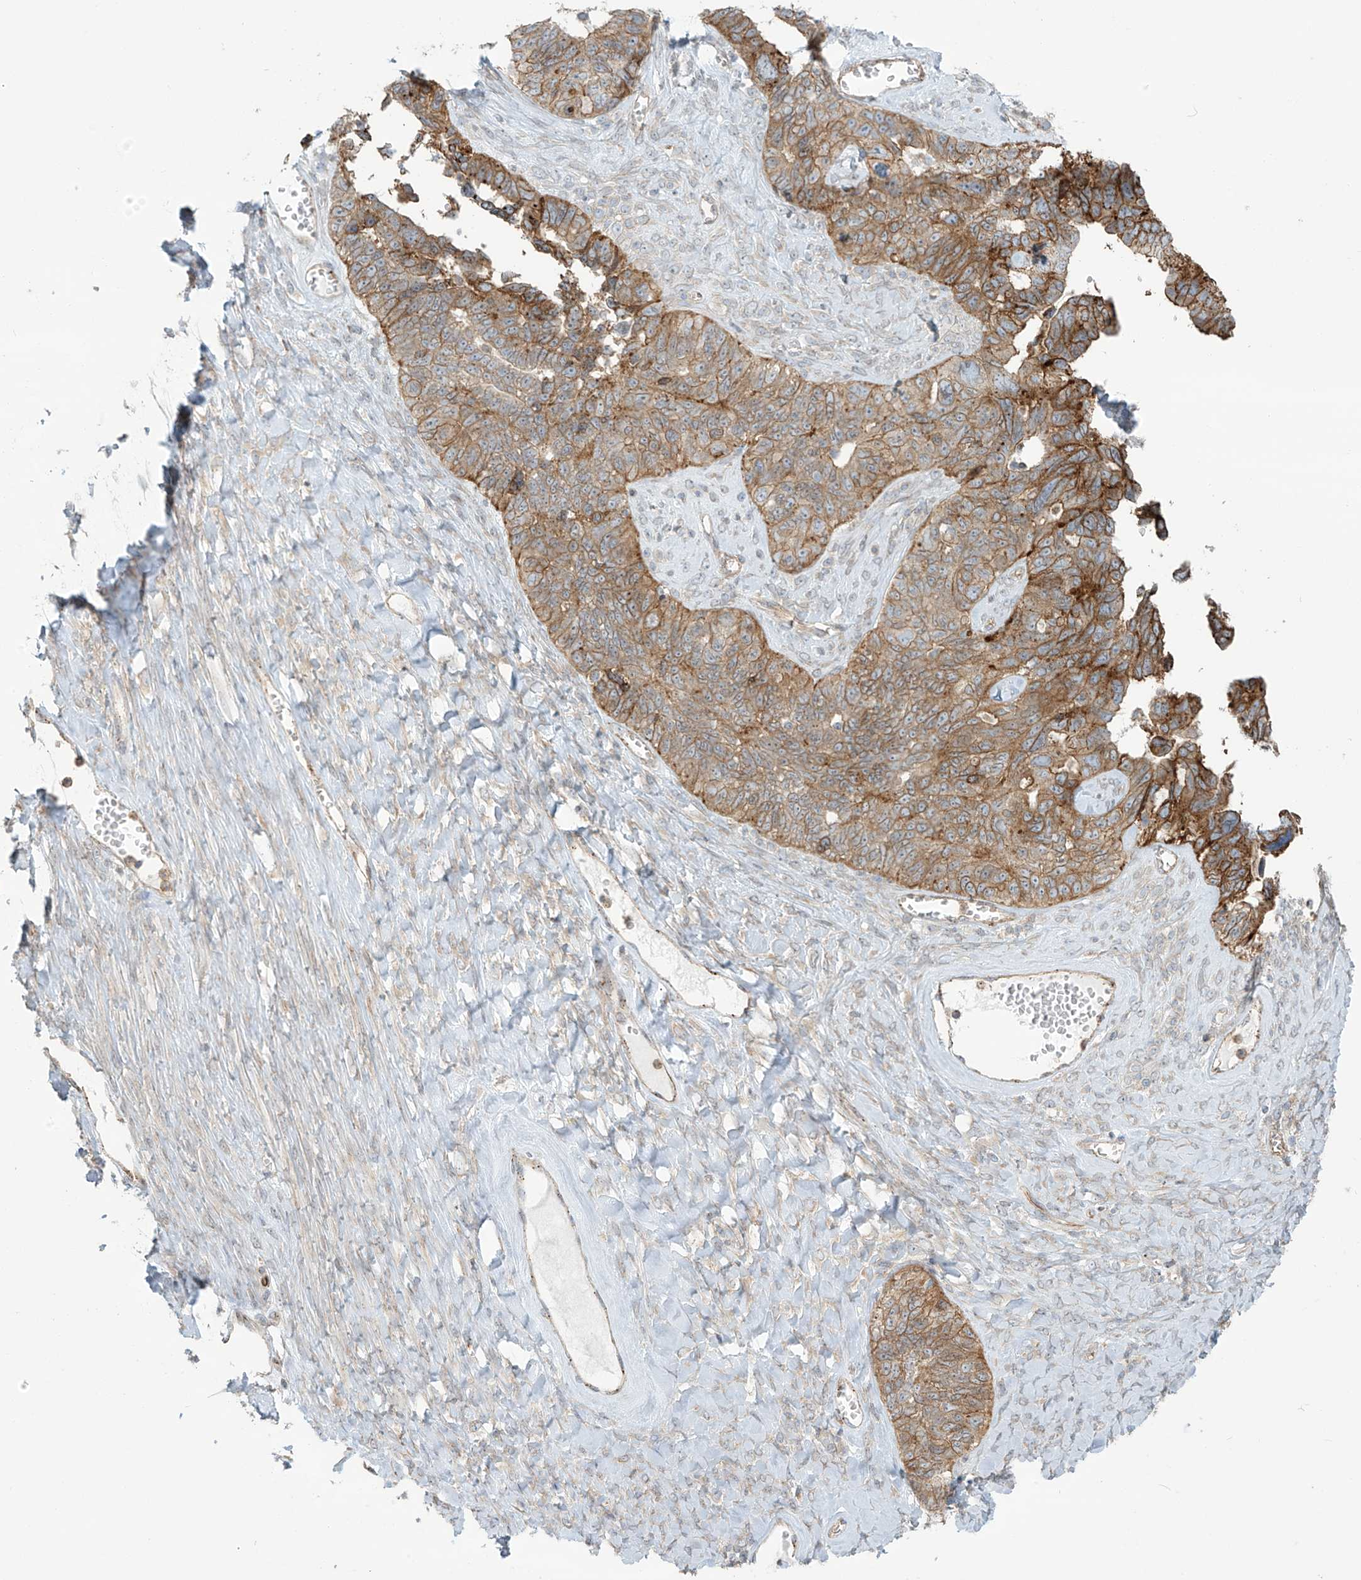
{"staining": {"intensity": "moderate", "quantity": ">75%", "location": "cytoplasmic/membranous"}, "tissue": "ovarian cancer", "cell_type": "Tumor cells", "image_type": "cancer", "snomed": [{"axis": "morphology", "description": "Cystadenocarcinoma, serous, NOS"}, {"axis": "topography", "description": "Ovary"}], "caption": "Immunohistochemical staining of human serous cystadenocarcinoma (ovarian) displays medium levels of moderate cytoplasmic/membranous expression in about >75% of tumor cells. (brown staining indicates protein expression, while blue staining denotes nuclei).", "gene": "LZTS3", "patient": {"sex": "female", "age": 79}}